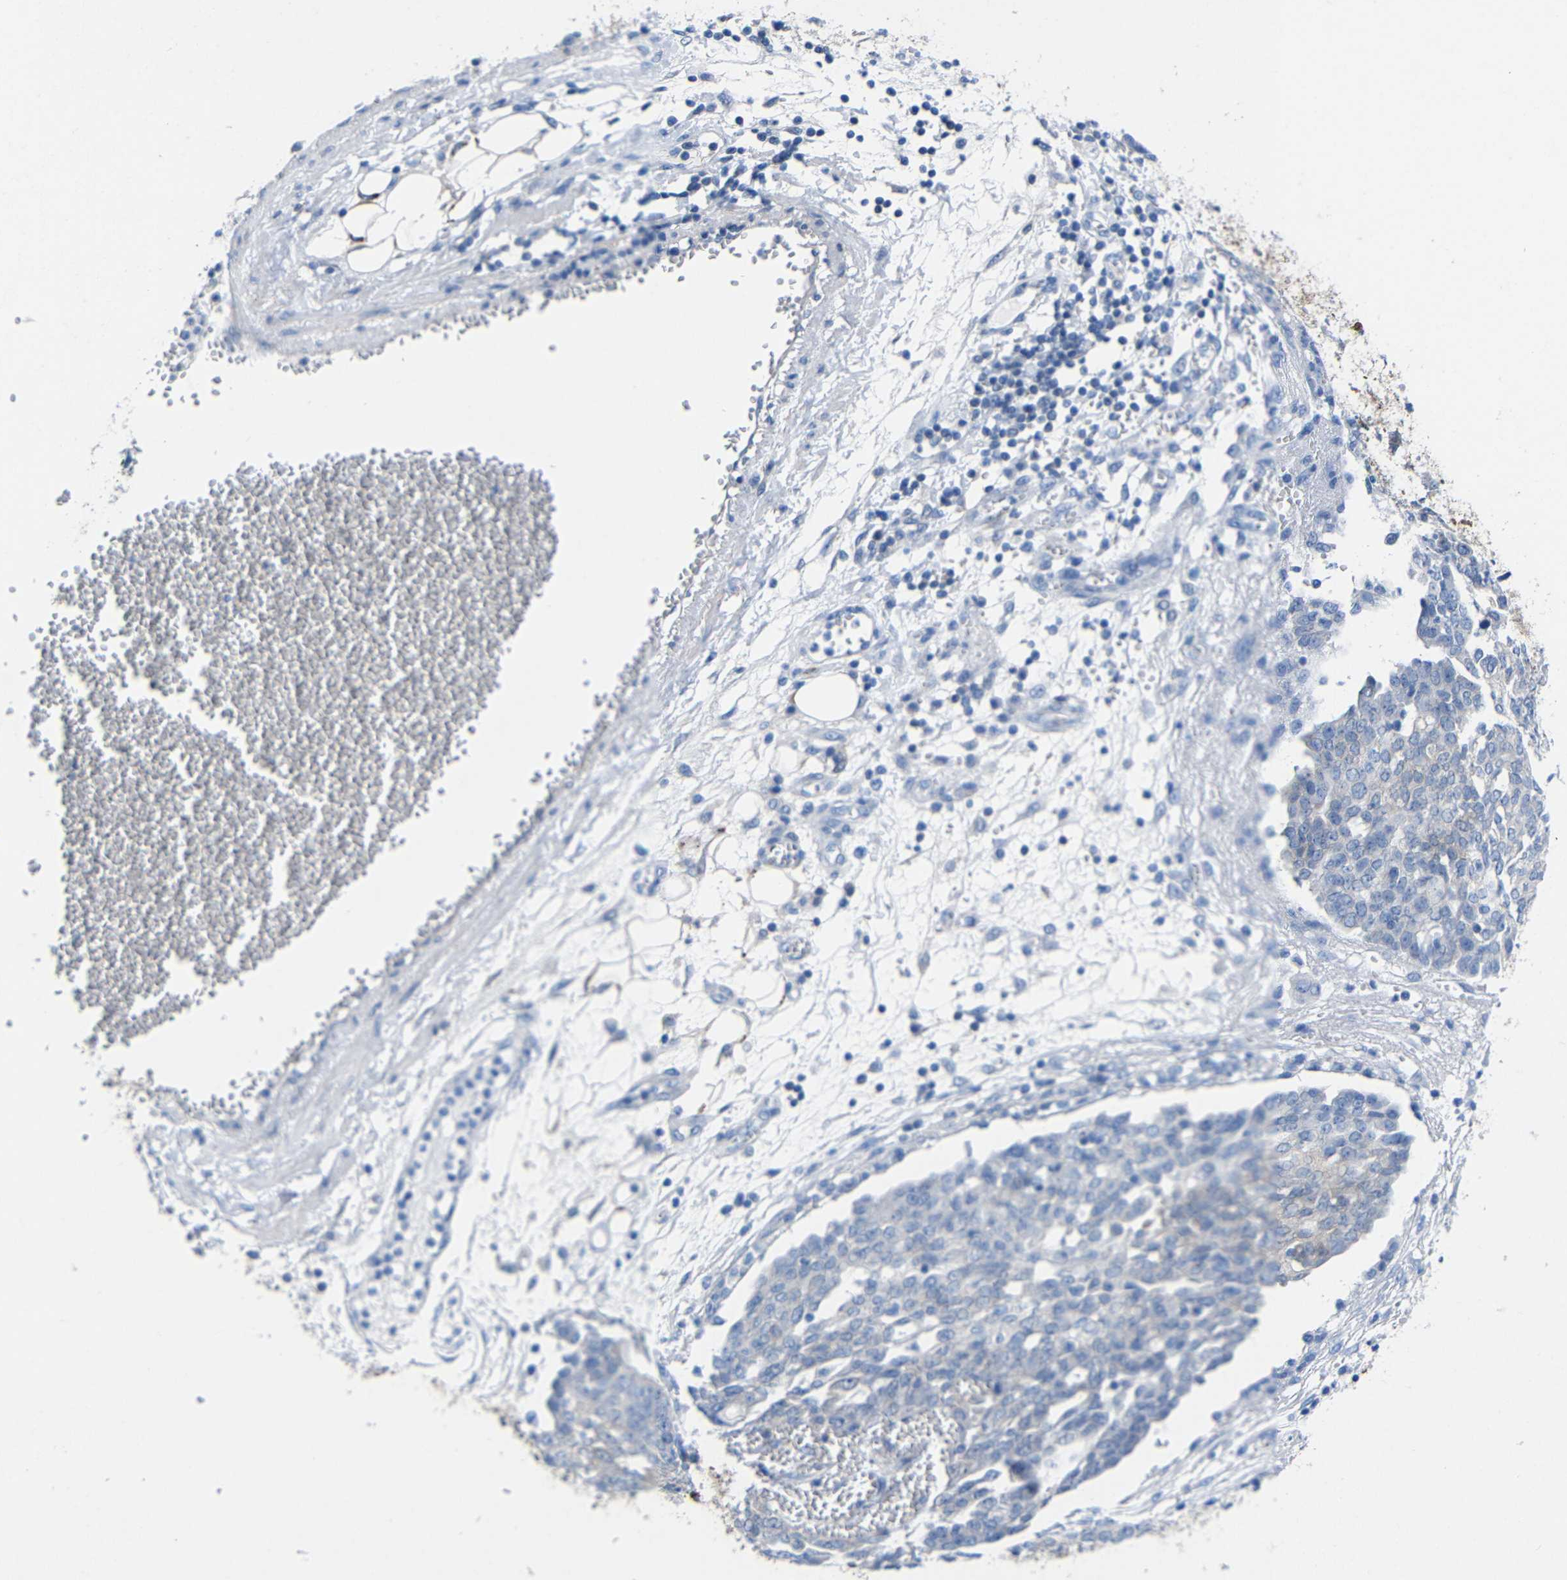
{"staining": {"intensity": "negative", "quantity": "none", "location": "none"}, "tissue": "ovarian cancer", "cell_type": "Tumor cells", "image_type": "cancer", "snomed": [{"axis": "morphology", "description": "Cystadenocarcinoma, serous, NOS"}, {"axis": "topography", "description": "Soft tissue"}, {"axis": "topography", "description": "Ovary"}], "caption": "This is an immunohistochemistry photomicrograph of human serous cystadenocarcinoma (ovarian). There is no positivity in tumor cells.", "gene": "PEBP1", "patient": {"sex": "female", "age": 57}}